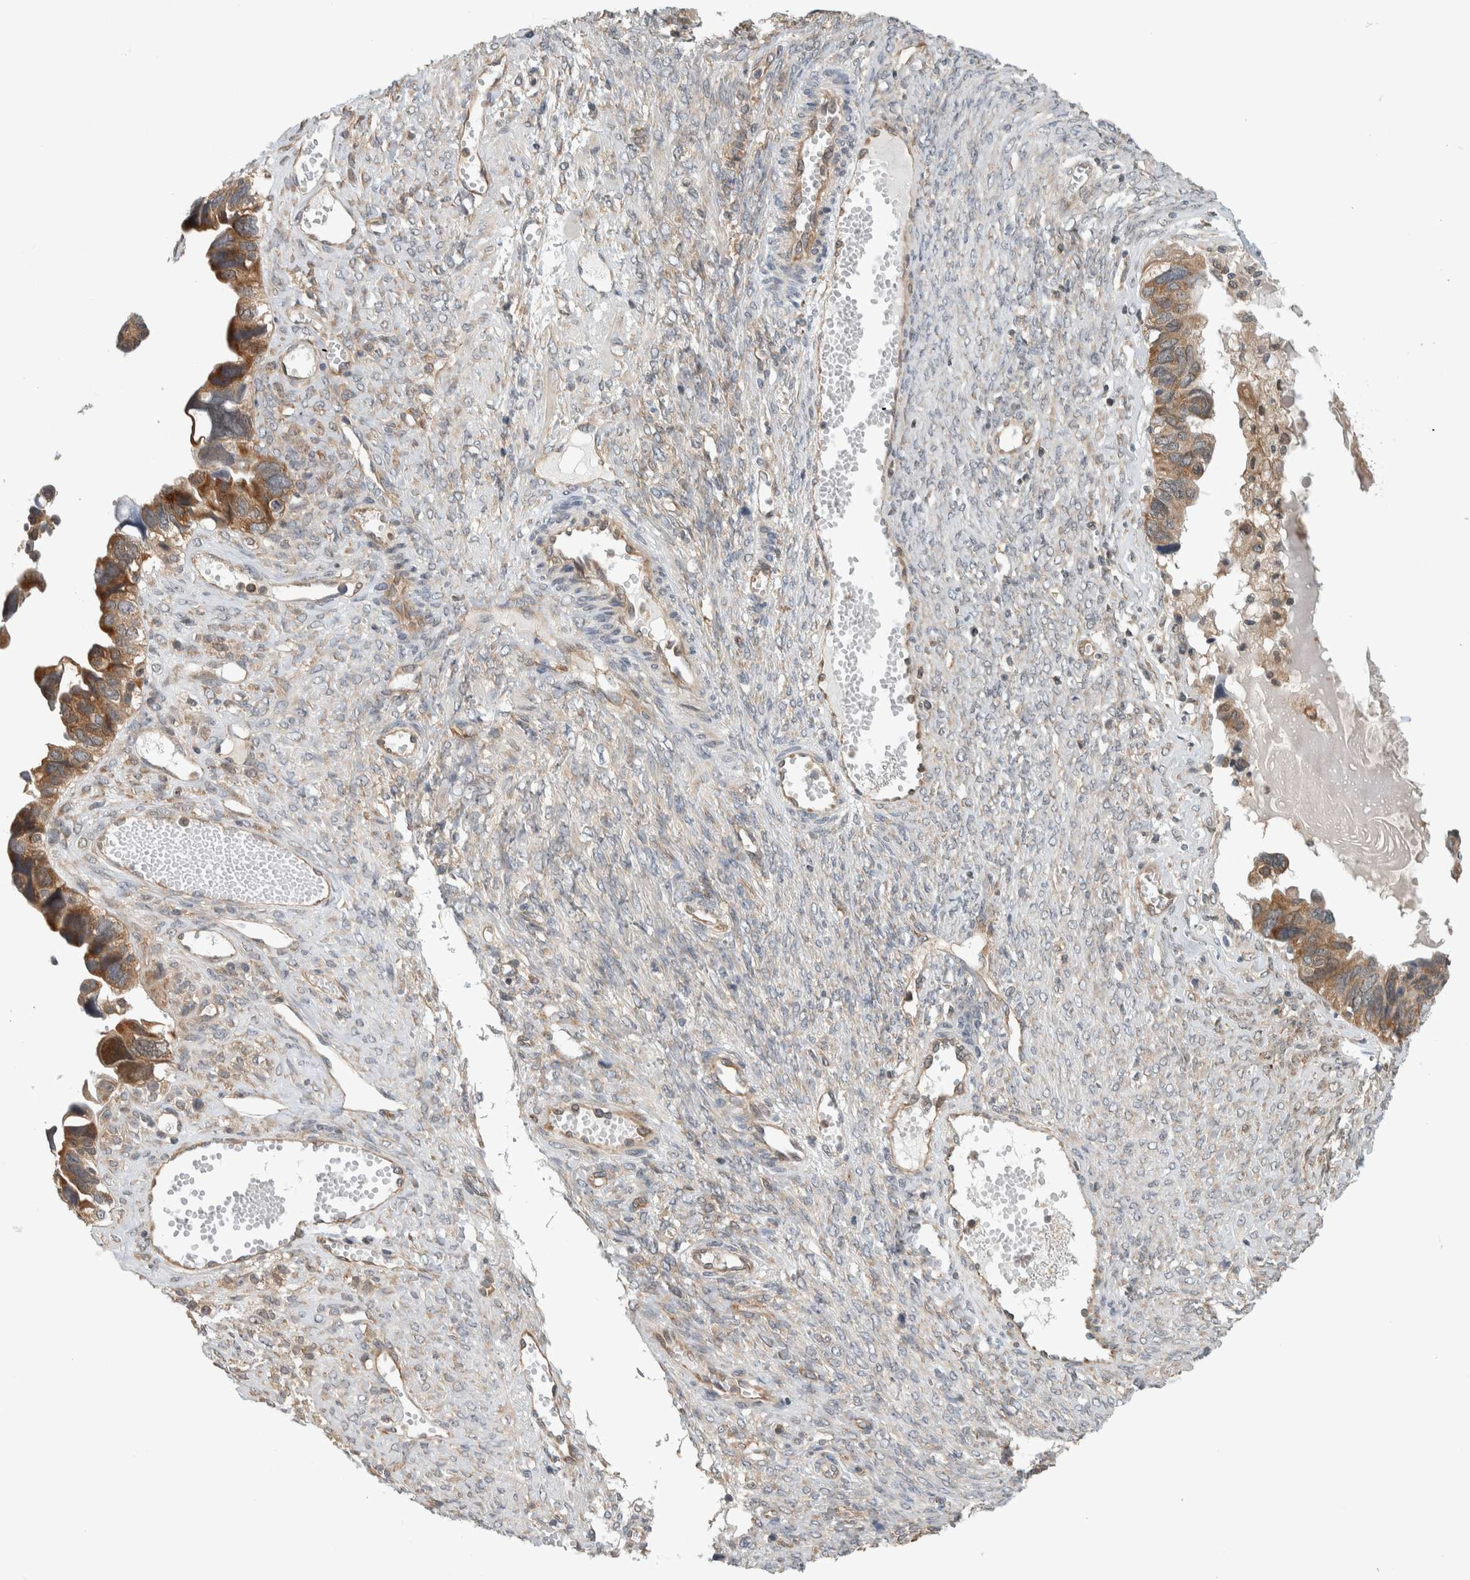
{"staining": {"intensity": "moderate", "quantity": ">75%", "location": "cytoplasmic/membranous"}, "tissue": "ovarian cancer", "cell_type": "Tumor cells", "image_type": "cancer", "snomed": [{"axis": "morphology", "description": "Cystadenocarcinoma, serous, NOS"}, {"axis": "topography", "description": "Ovary"}], "caption": "This histopathology image exhibits immunohistochemistry (IHC) staining of human serous cystadenocarcinoma (ovarian), with medium moderate cytoplasmic/membranous positivity in about >75% of tumor cells.", "gene": "CCDC43", "patient": {"sex": "female", "age": 79}}